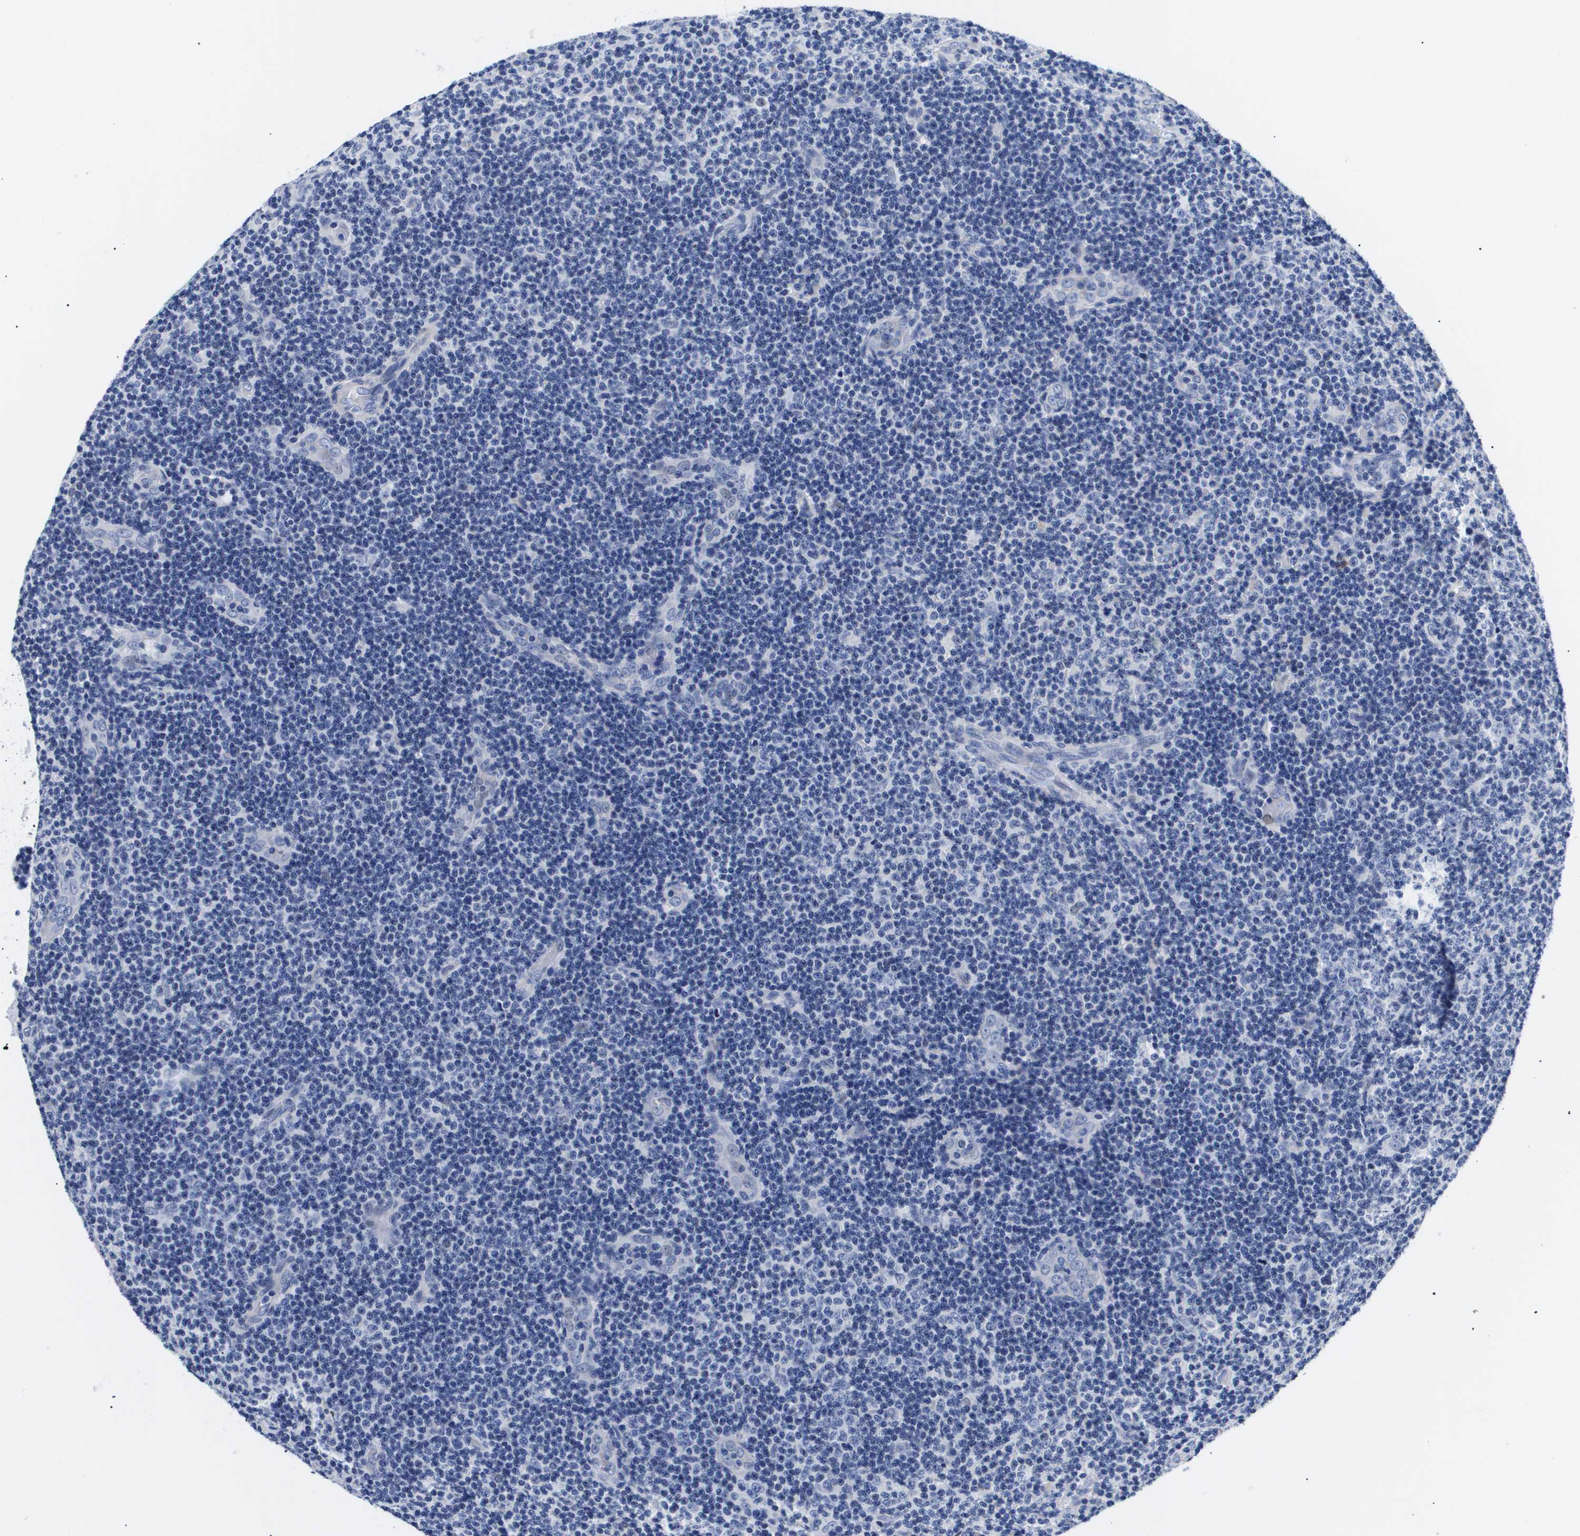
{"staining": {"intensity": "negative", "quantity": "none", "location": "none"}, "tissue": "lymphoma", "cell_type": "Tumor cells", "image_type": "cancer", "snomed": [{"axis": "morphology", "description": "Malignant lymphoma, non-Hodgkin's type, Low grade"}, {"axis": "topography", "description": "Lymph node"}], "caption": "Human malignant lymphoma, non-Hodgkin's type (low-grade) stained for a protein using IHC exhibits no expression in tumor cells.", "gene": "SHD", "patient": {"sex": "male", "age": 83}}